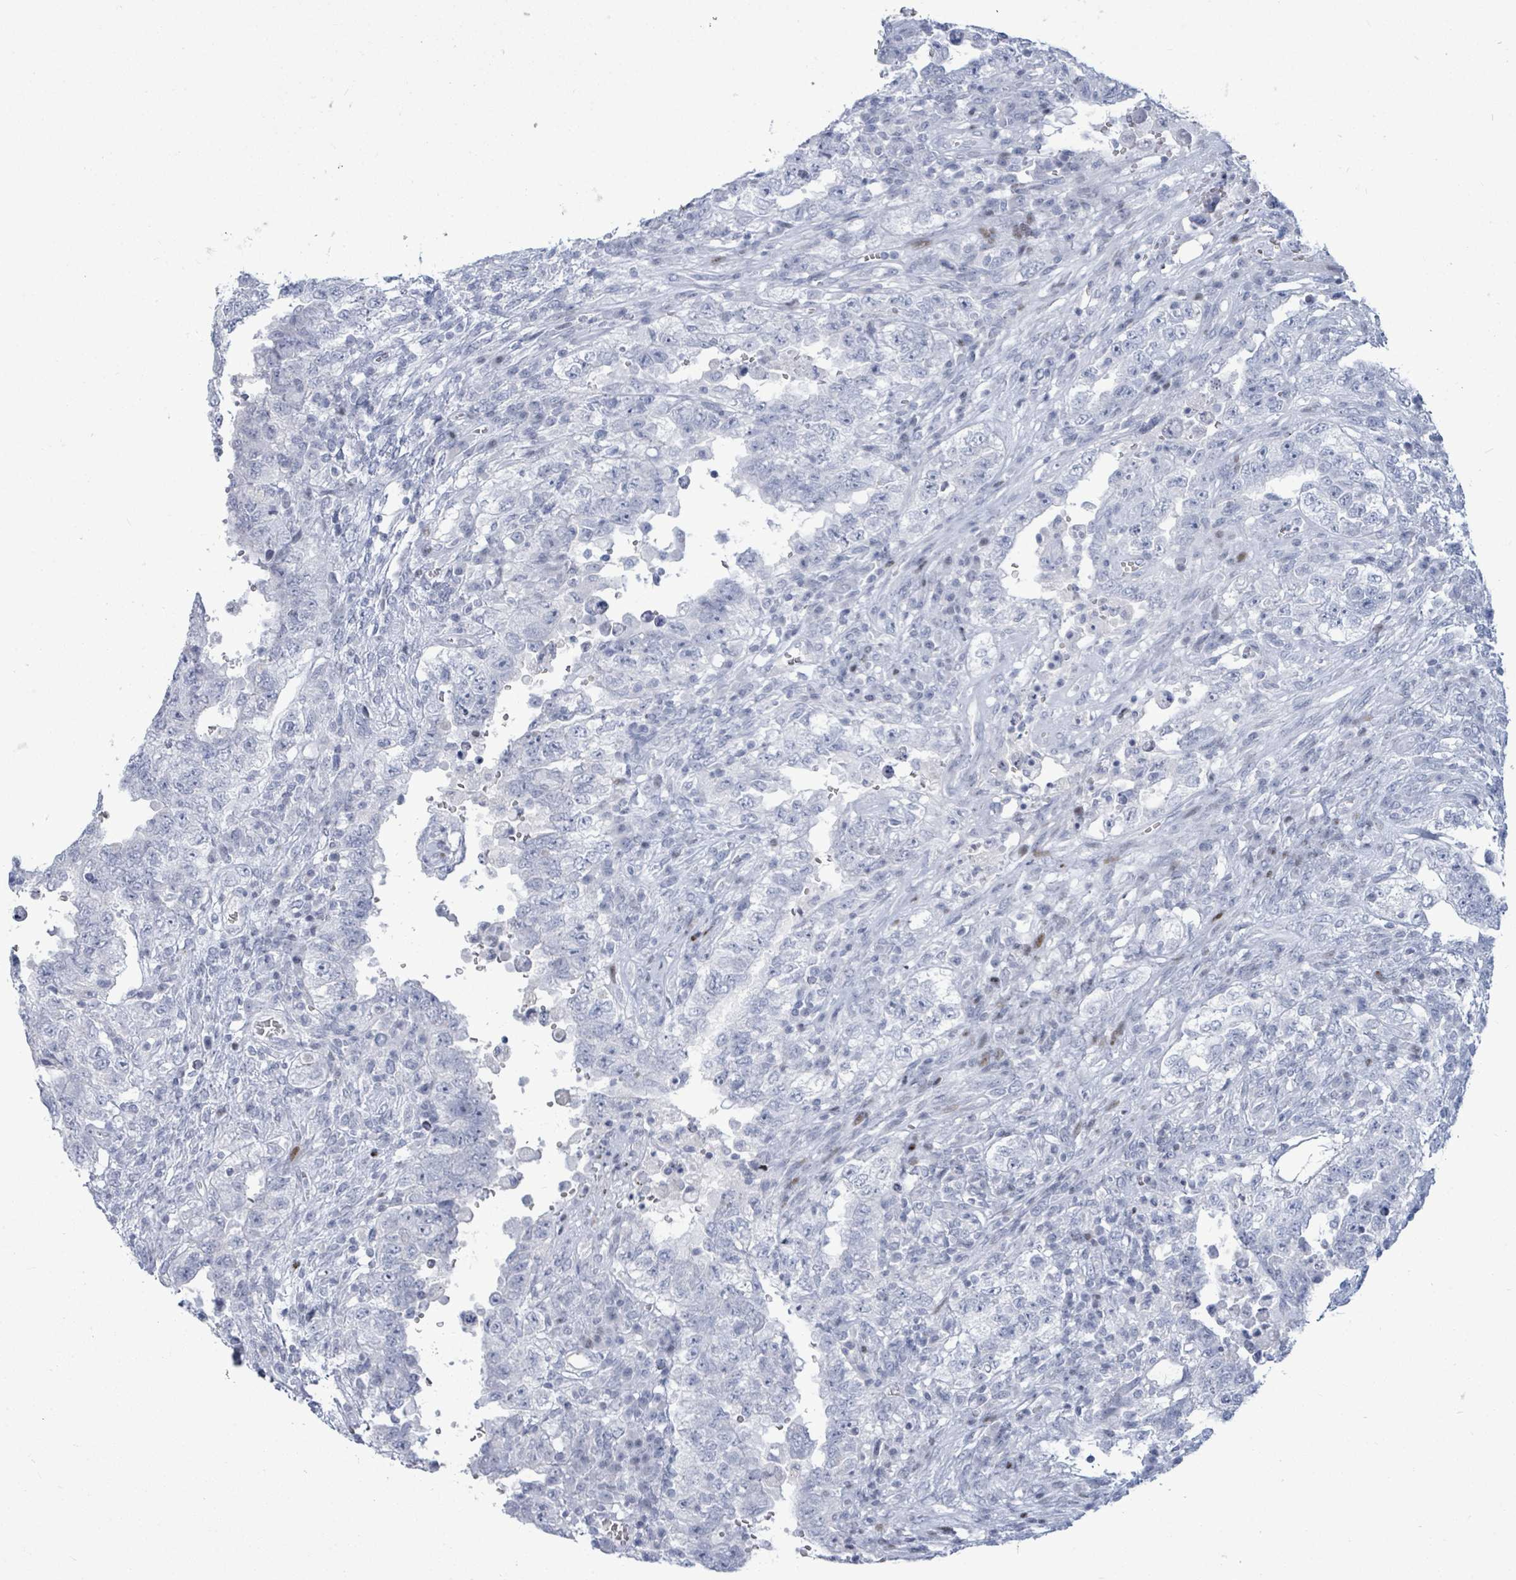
{"staining": {"intensity": "negative", "quantity": "none", "location": "none"}, "tissue": "testis cancer", "cell_type": "Tumor cells", "image_type": "cancer", "snomed": [{"axis": "morphology", "description": "Carcinoma, Embryonal, NOS"}, {"axis": "topography", "description": "Testis"}], "caption": "Immunohistochemistry (IHC) histopathology image of human testis cancer stained for a protein (brown), which reveals no positivity in tumor cells. (Brightfield microscopy of DAB (3,3'-diaminobenzidine) immunohistochemistry (IHC) at high magnification).", "gene": "MALL", "patient": {"sex": "male", "age": 26}}